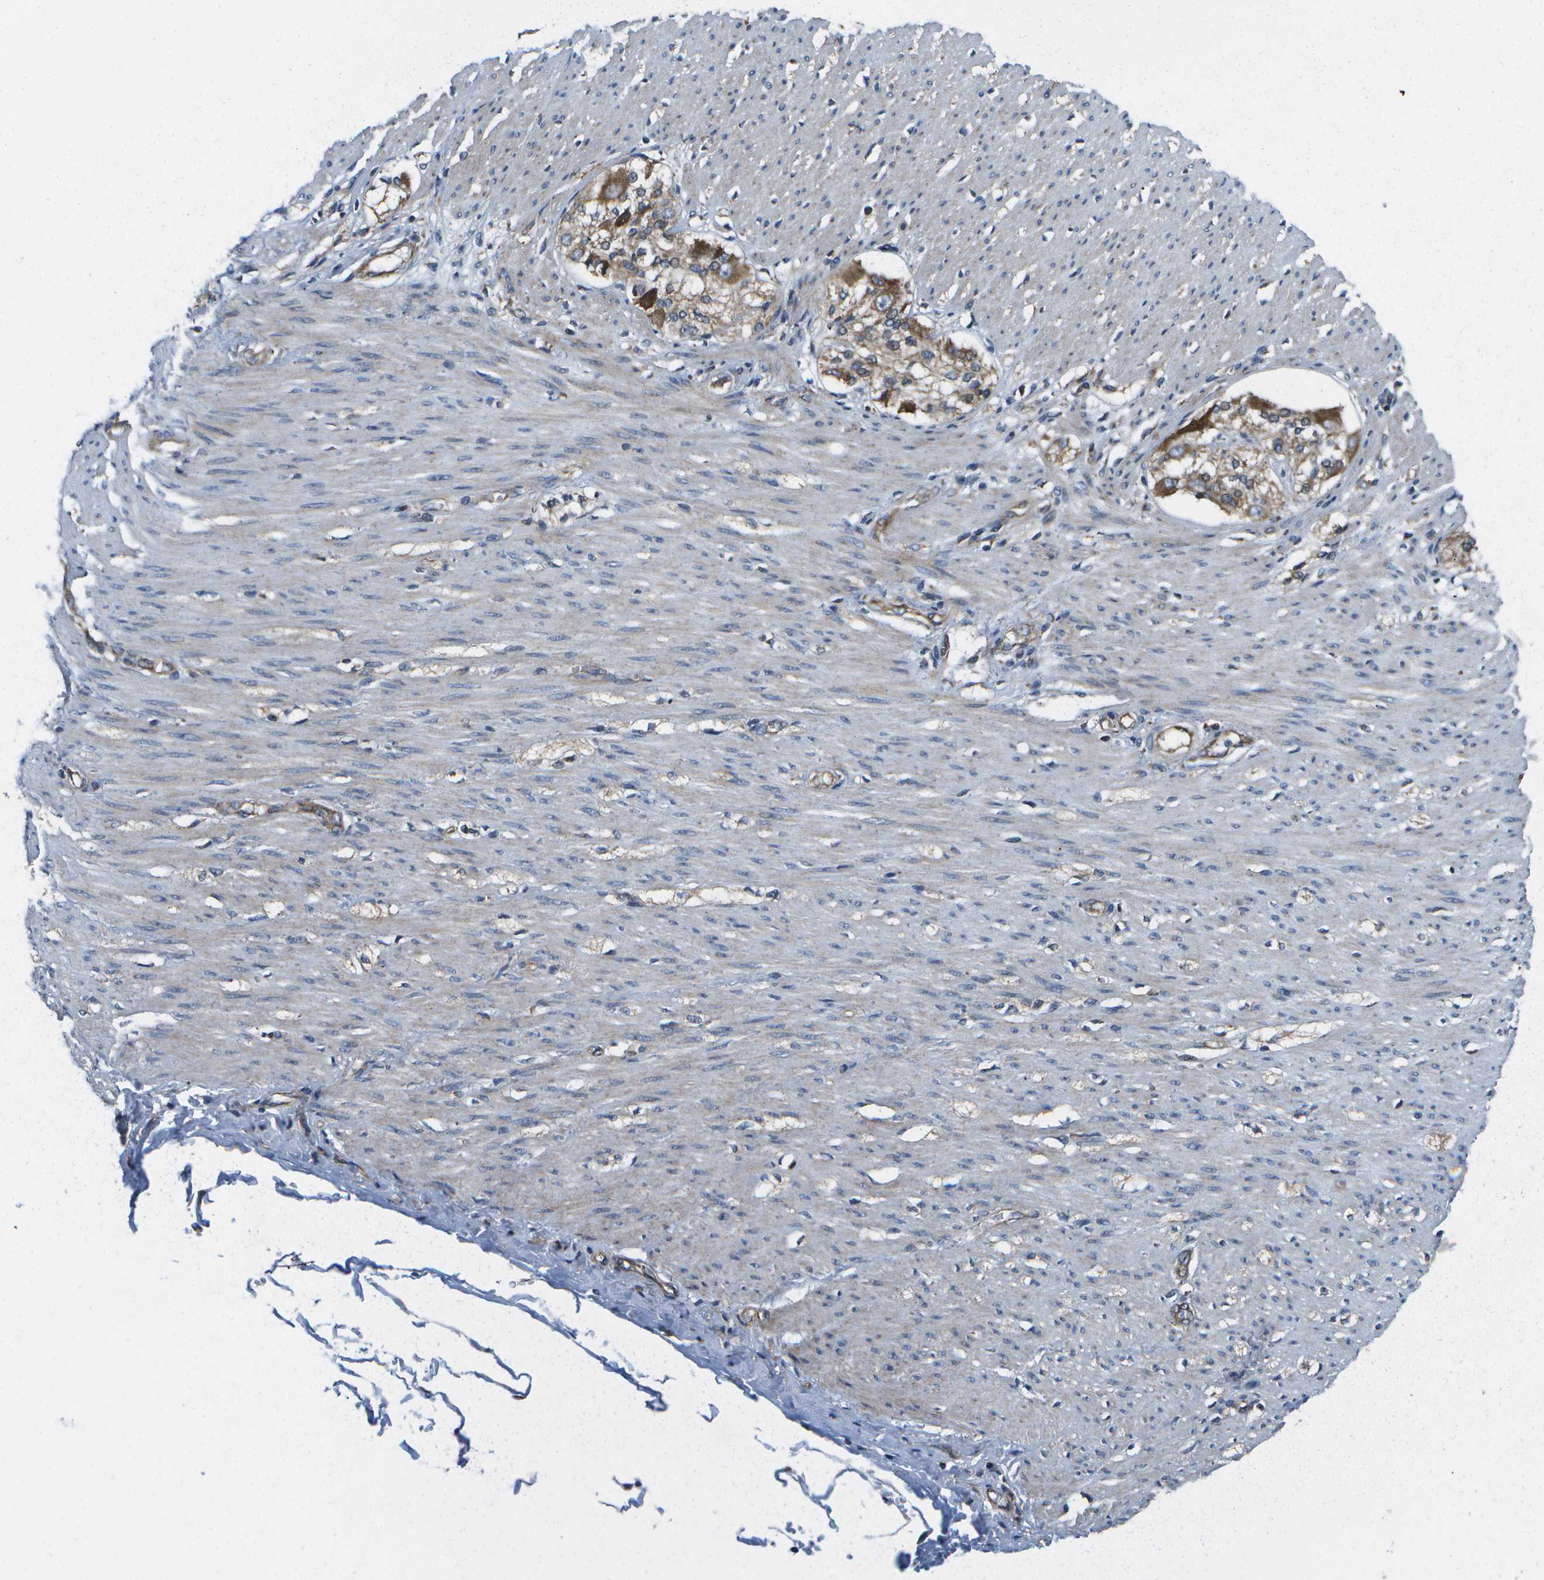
{"staining": {"intensity": "moderate", "quantity": ">75%", "location": "cytoplasmic/membranous"}, "tissue": "adipose tissue", "cell_type": "Adipocytes", "image_type": "normal", "snomed": [{"axis": "morphology", "description": "Normal tissue, NOS"}, {"axis": "morphology", "description": "Adenocarcinoma, NOS"}, {"axis": "topography", "description": "Colon"}, {"axis": "topography", "description": "Peripheral nerve tissue"}], "caption": "Human adipose tissue stained for a protein (brown) exhibits moderate cytoplasmic/membranous positive staining in approximately >75% of adipocytes.", "gene": "MVK", "patient": {"sex": "male", "age": 14}}